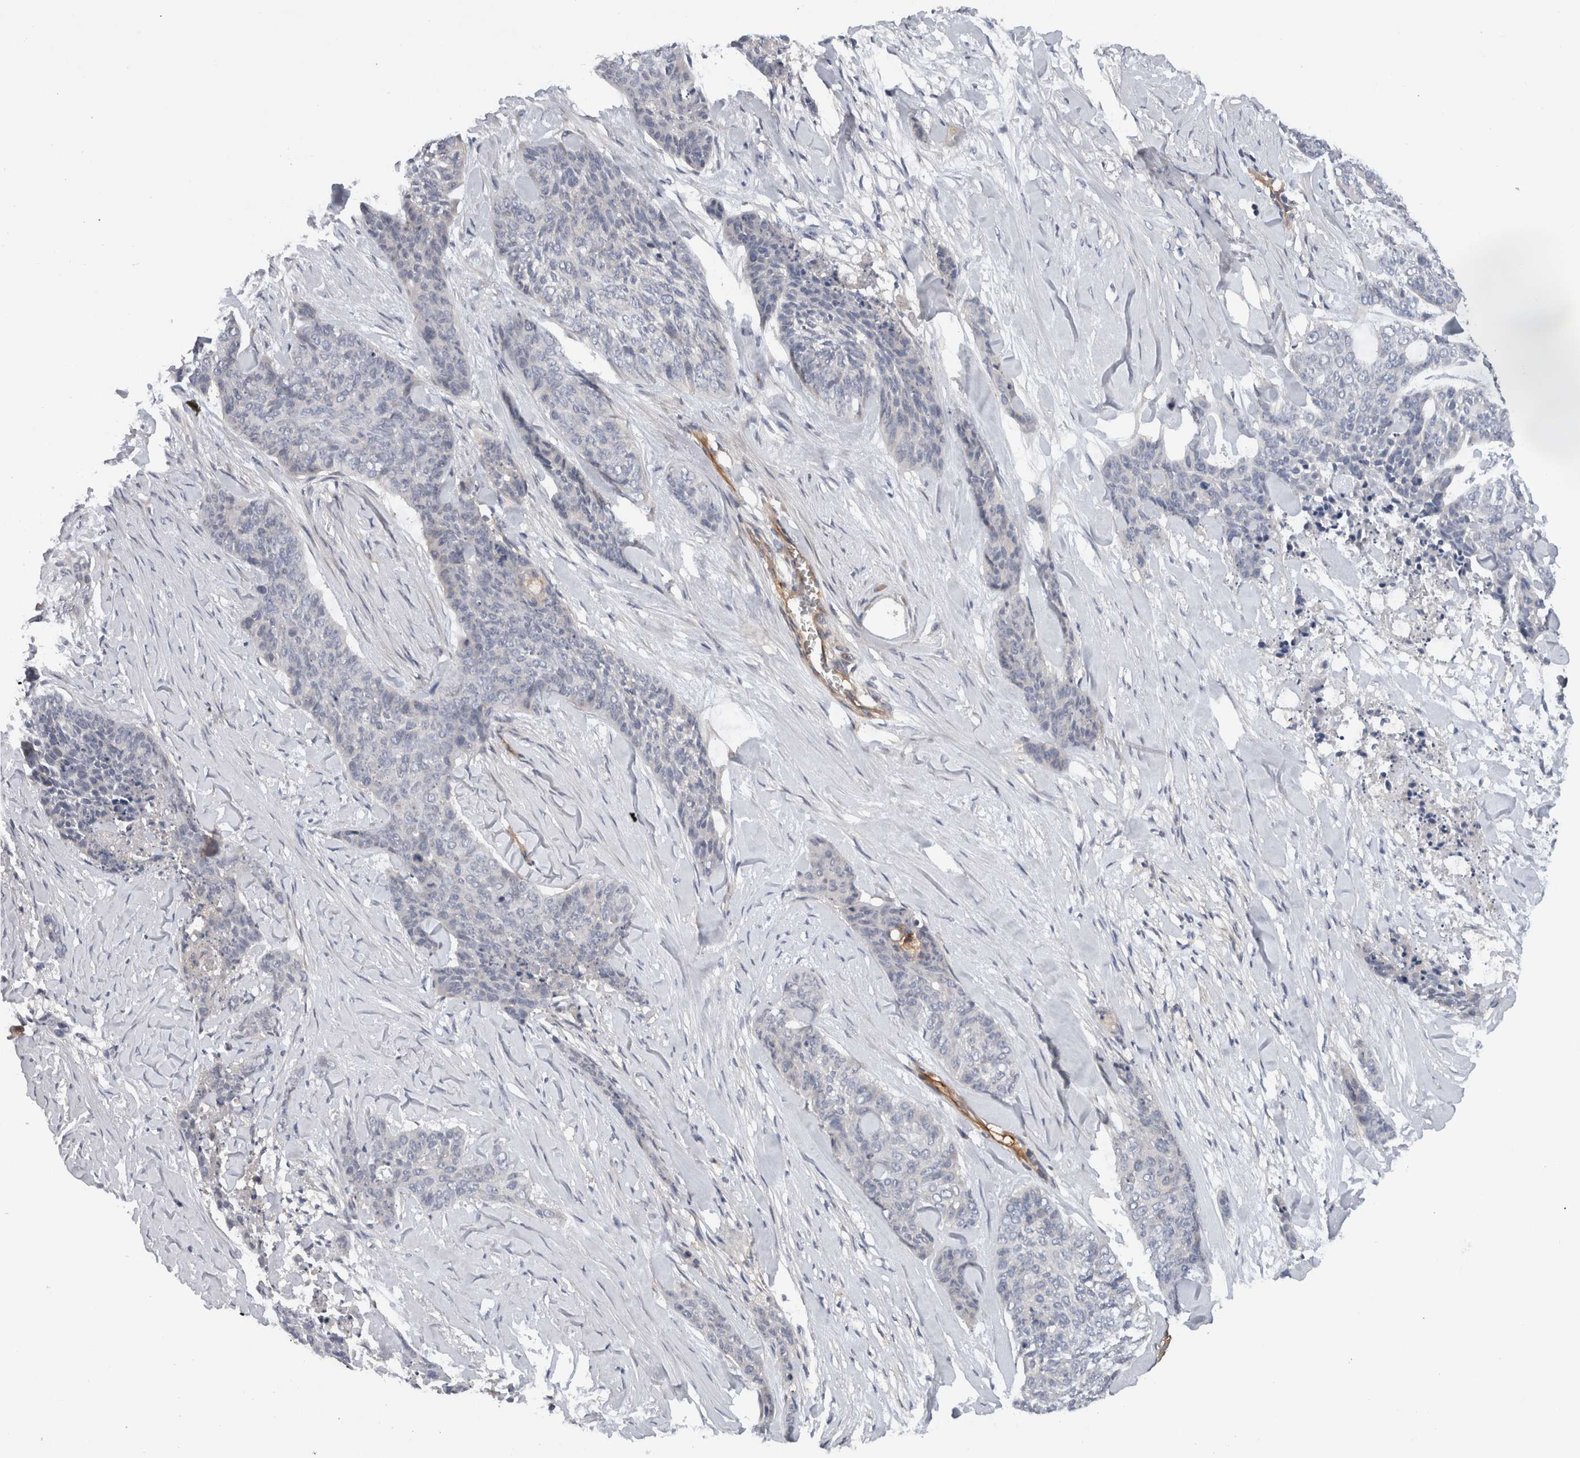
{"staining": {"intensity": "negative", "quantity": "none", "location": "none"}, "tissue": "skin cancer", "cell_type": "Tumor cells", "image_type": "cancer", "snomed": [{"axis": "morphology", "description": "Basal cell carcinoma"}, {"axis": "topography", "description": "Skin"}], "caption": "This image is of skin cancer (basal cell carcinoma) stained with immunohistochemistry to label a protein in brown with the nuclei are counter-stained blue. There is no staining in tumor cells.", "gene": "CD59", "patient": {"sex": "female", "age": 64}}